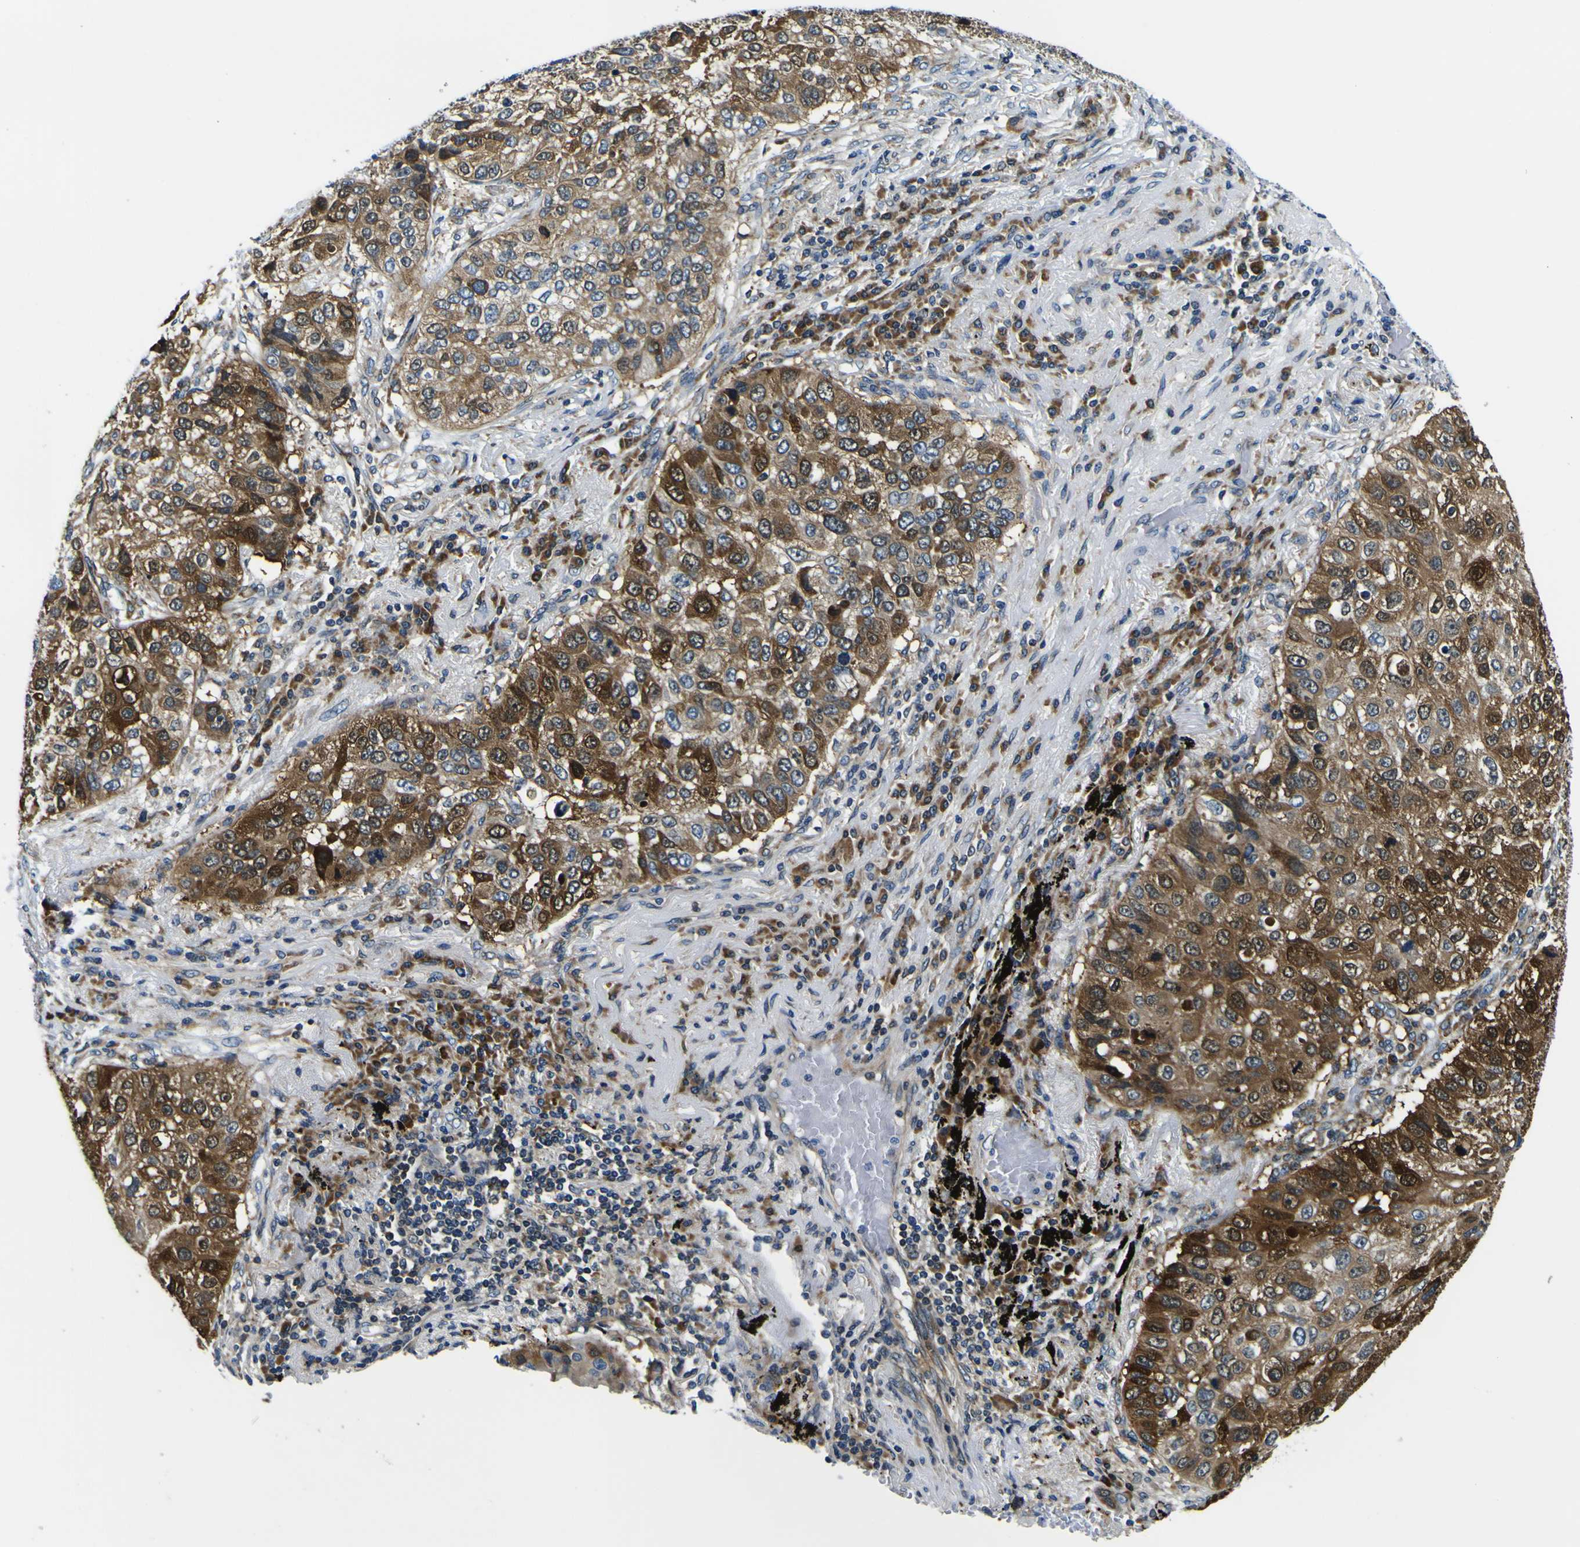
{"staining": {"intensity": "moderate", "quantity": ">75%", "location": "cytoplasmic/membranous"}, "tissue": "lung cancer", "cell_type": "Tumor cells", "image_type": "cancer", "snomed": [{"axis": "morphology", "description": "Squamous cell carcinoma, NOS"}, {"axis": "topography", "description": "Lung"}], "caption": "Approximately >75% of tumor cells in lung cancer (squamous cell carcinoma) show moderate cytoplasmic/membranous protein expression as visualized by brown immunohistochemical staining.", "gene": "NLRP3", "patient": {"sex": "male", "age": 57}}